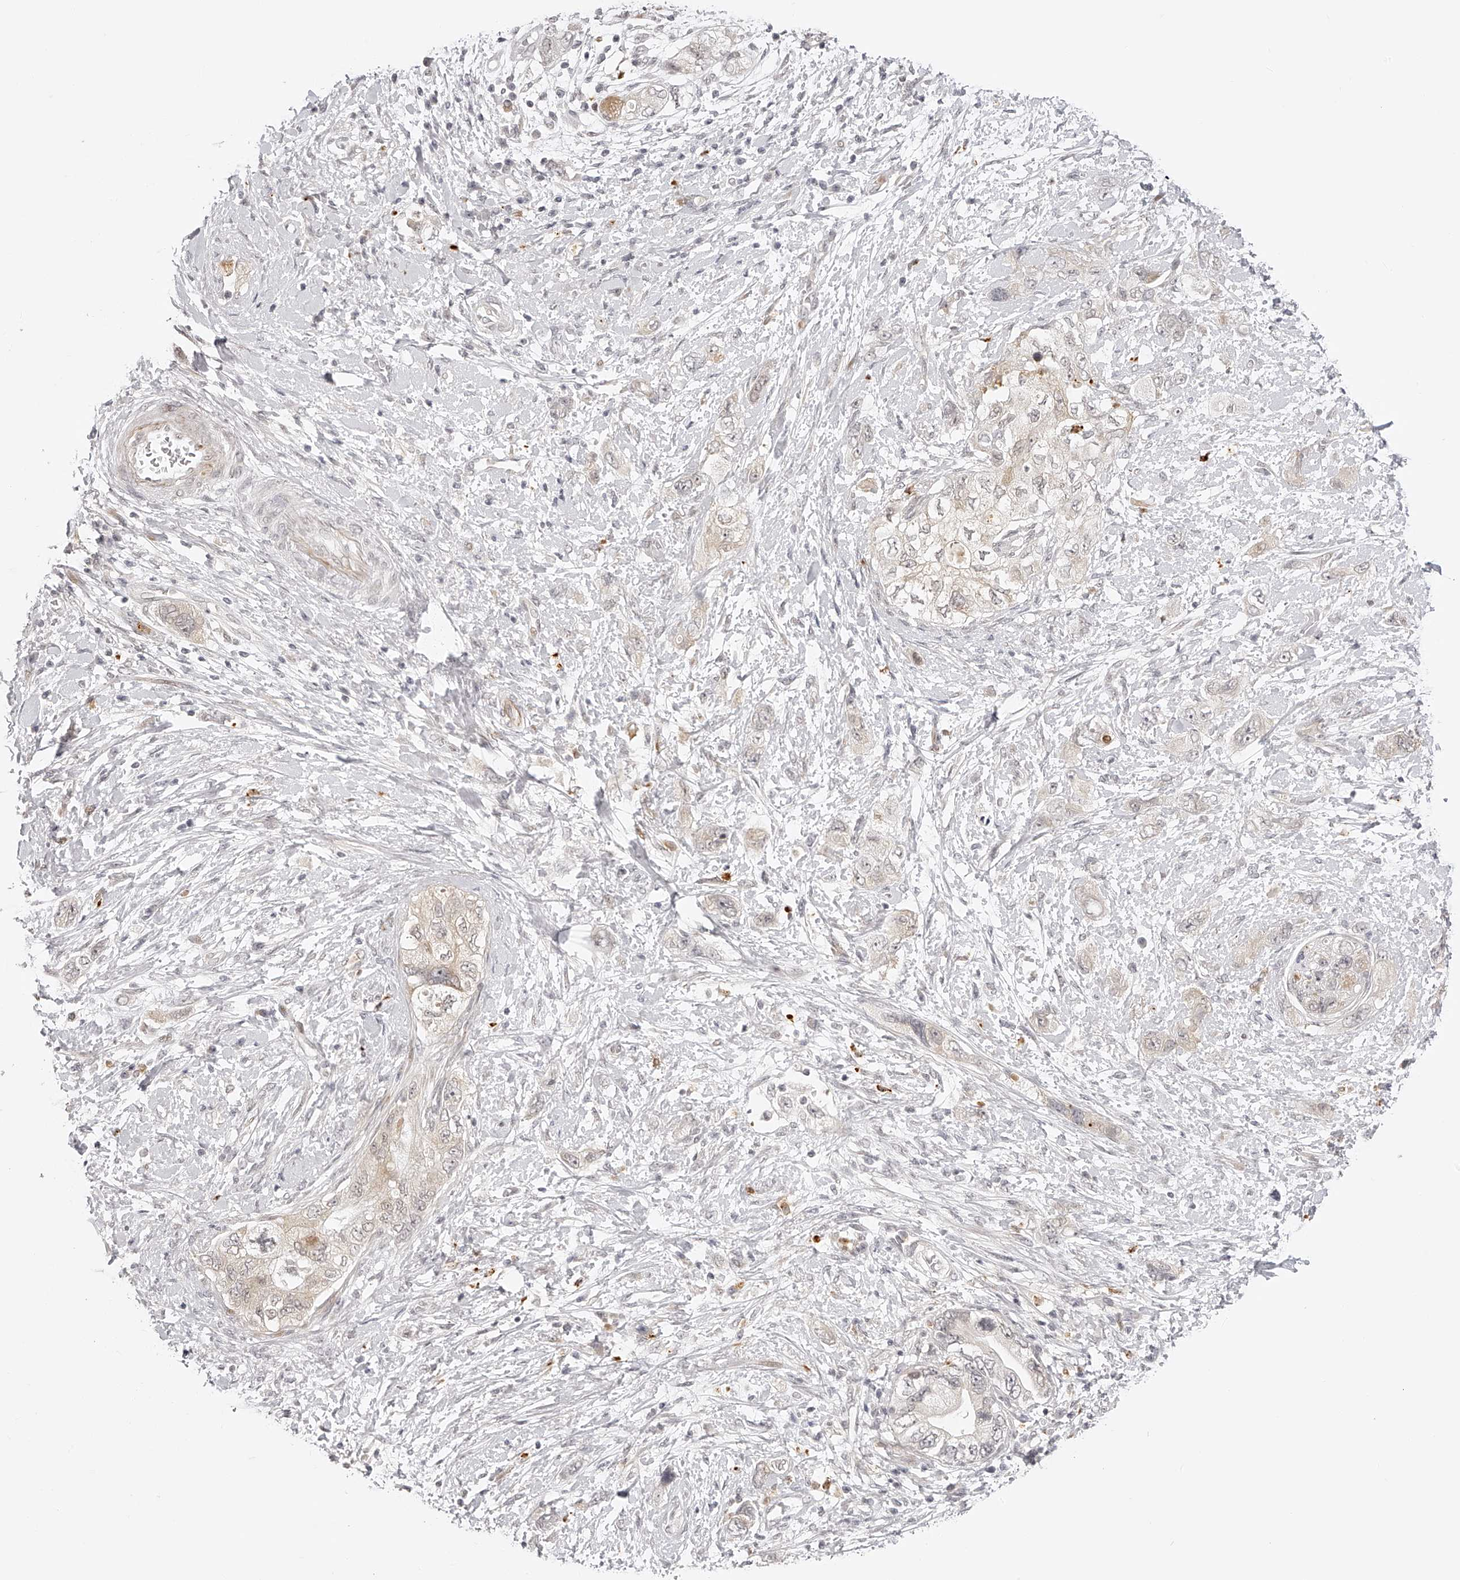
{"staining": {"intensity": "weak", "quantity": "<25%", "location": "cytoplasmic/membranous"}, "tissue": "pancreatic cancer", "cell_type": "Tumor cells", "image_type": "cancer", "snomed": [{"axis": "morphology", "description": "Adenocarcinoma, NOS"}, {"axis": "topography", "description": "Pancreas"}], "caption": "Histopathology image shows no significant protein positivity in tumor cells of adenocarcinoma (pancreatic).", "gene": "PLEKHG1", "patient": {"sex": "female", "age": 73}}